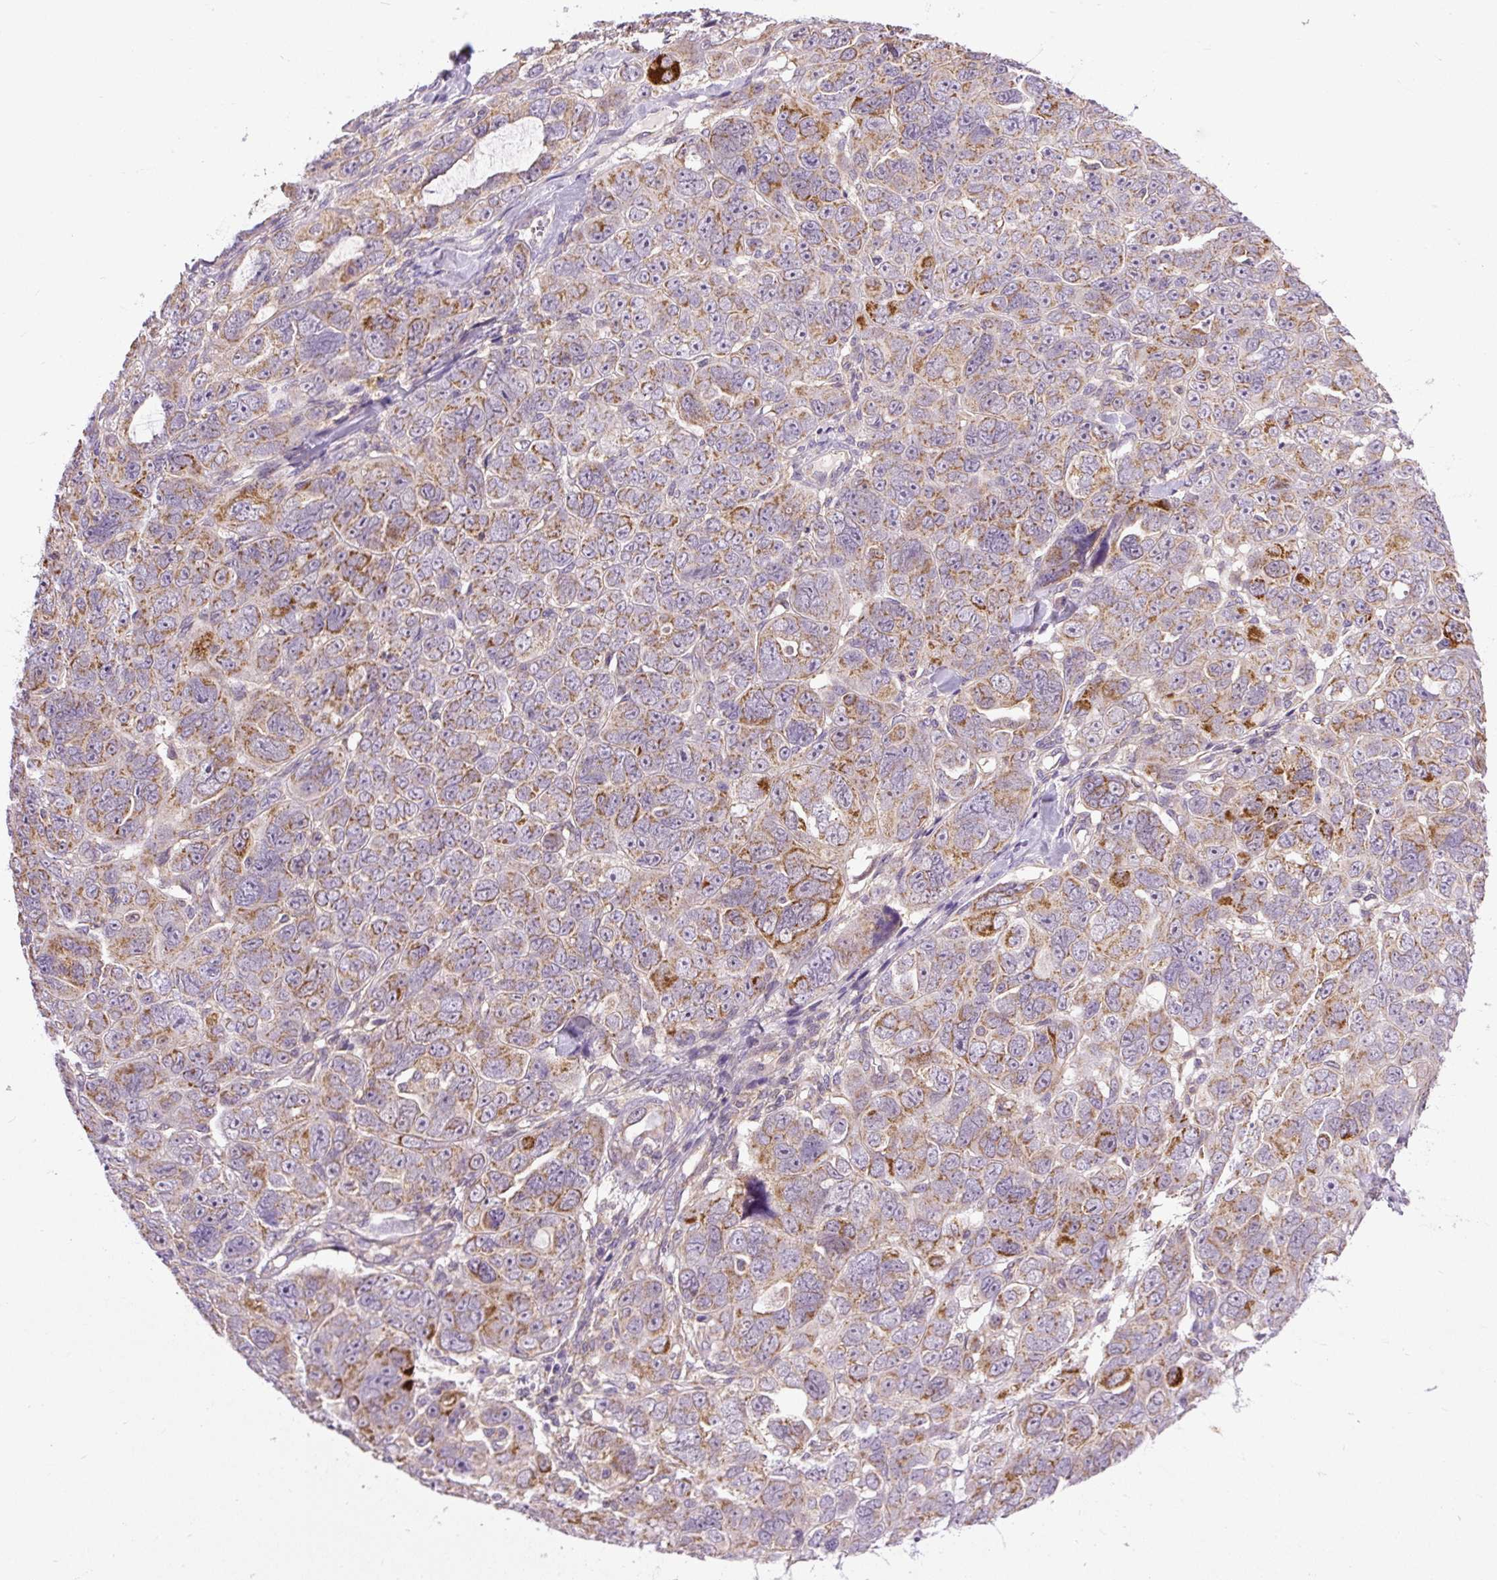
{"staining": {"intensity": "strong", "quantity": "<25%", "location": "cytoplasmic/membranous"}, "tissue": "ovarian cancer", "cell_type": "Tumor cells", "image_type": "cancer", "snomed": [{"axis": "morphology", "description": "Cystadenocarcinoma, serous, NOS"}, {"axis": "topography", "description": "Ovary"}], "caption": "High-magnification brightfield microscopy of serous cystadenocarcinoma (ovarian) stained with DAB (3,3'-diaminobenzidine) (brown) and counterstained with hematoxylin (blue). tumor cells exhibit strong cytoplasmic/membranous expression is seen in approximately<25% of cells. Nuclei are stained in blue.", "gene": "TM2D3", "patient": {"sex": "female", "age": 63}}